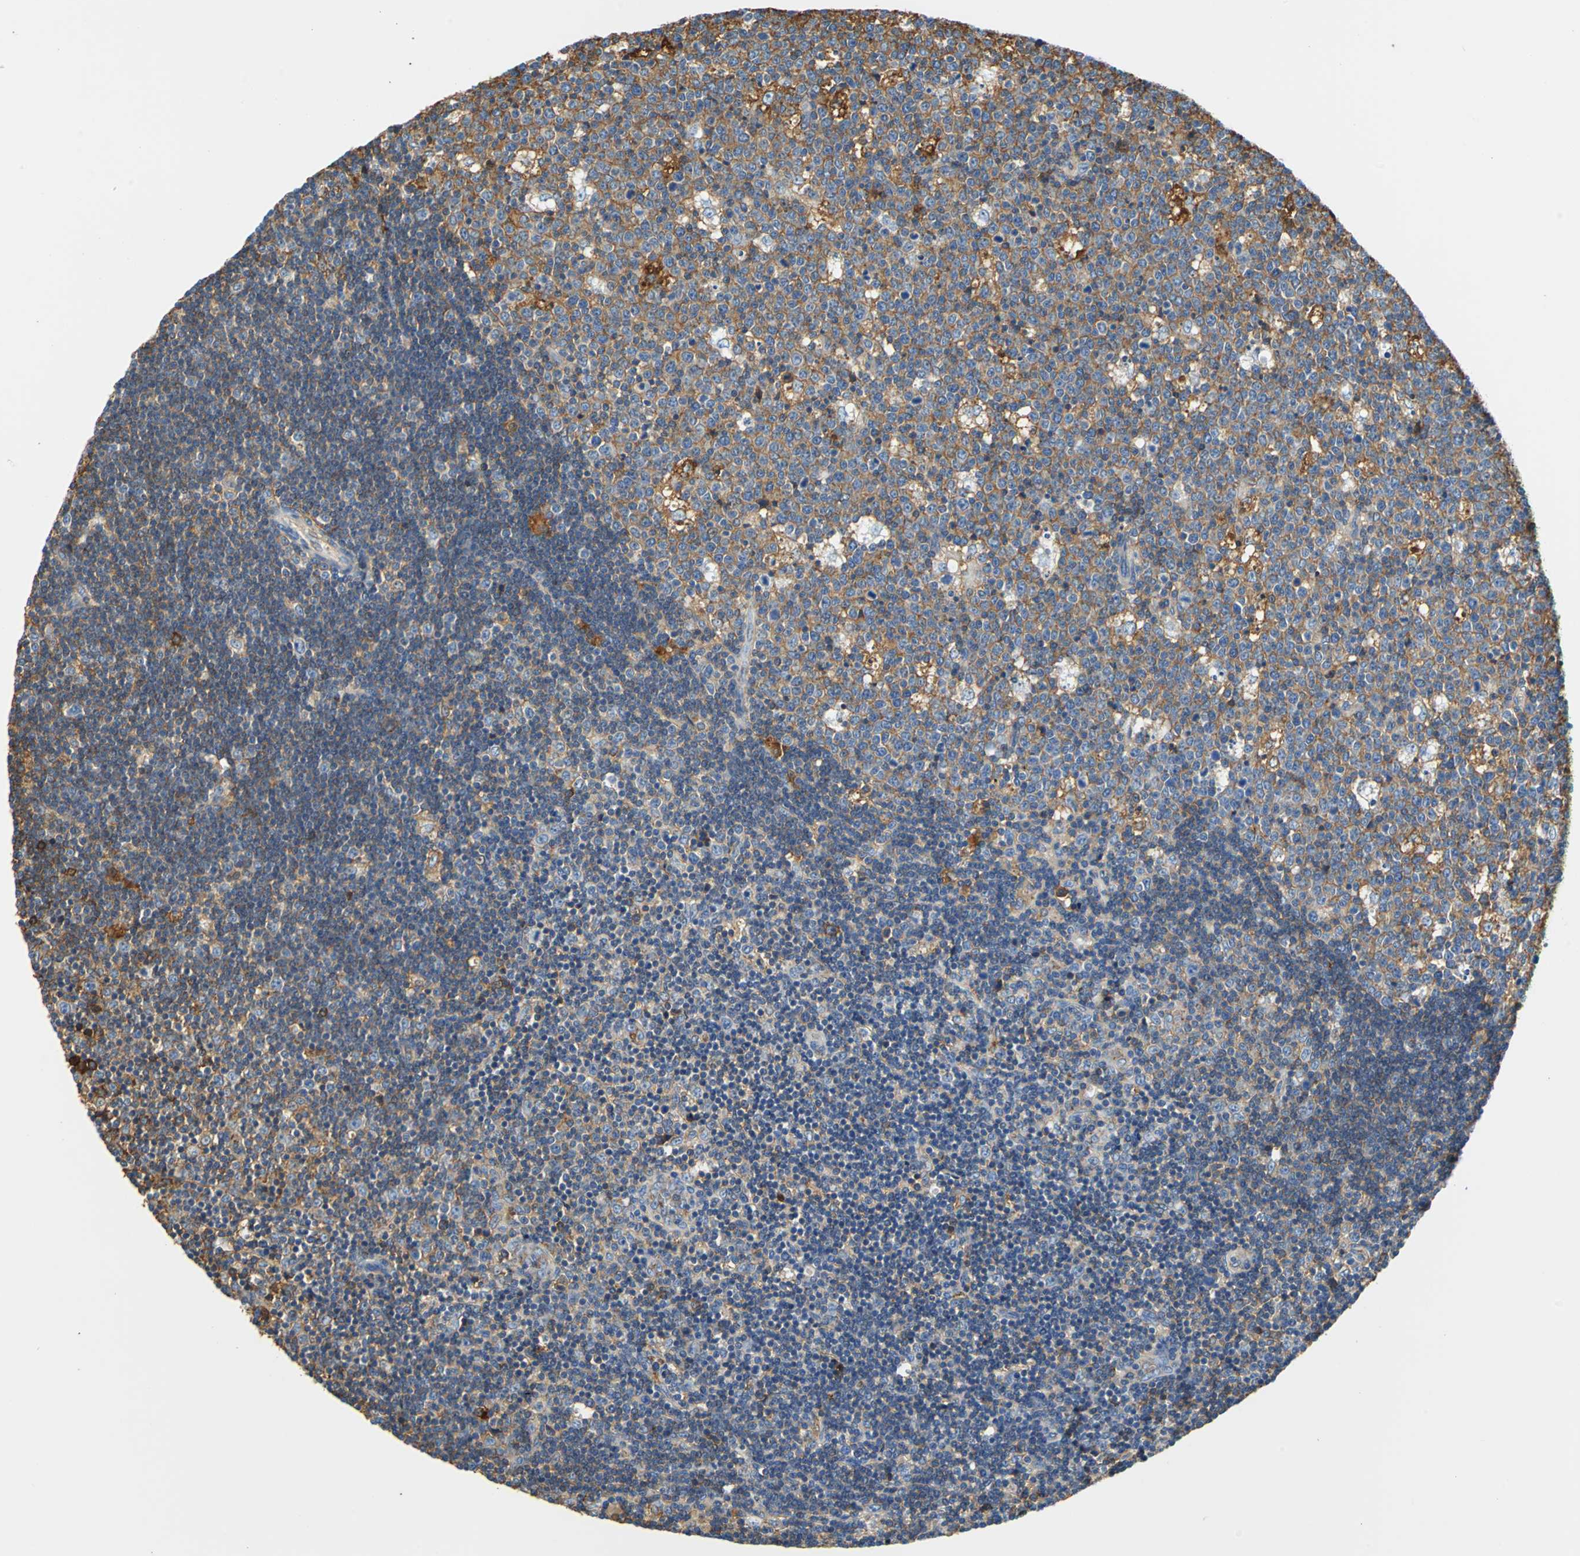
{"staining": {"intensity": "moderate", "quantity": "25%-75%", "location": "cytoplasmic/membranous"}, "tissue": "lymph node", "cell_type": "Germinal center cells", "image_type": "normal", "snomed": [{"axis": "morphology", "description": "Normal tissue, NOS"}, {"axis": "topography", "description": "Lymph node"}, {"axis": "topography", "description": "Salivary gland"}], "caption": "This histopathology image exhibits immunohistochemistry (IHC) staining of unremarkable lymph node, with medium moderate cytoplasmic/membranous staining in approximately 25%-75% of germinal center cells.", "gene": "ALB", "patient": {"sex": "male", "age": 8}}